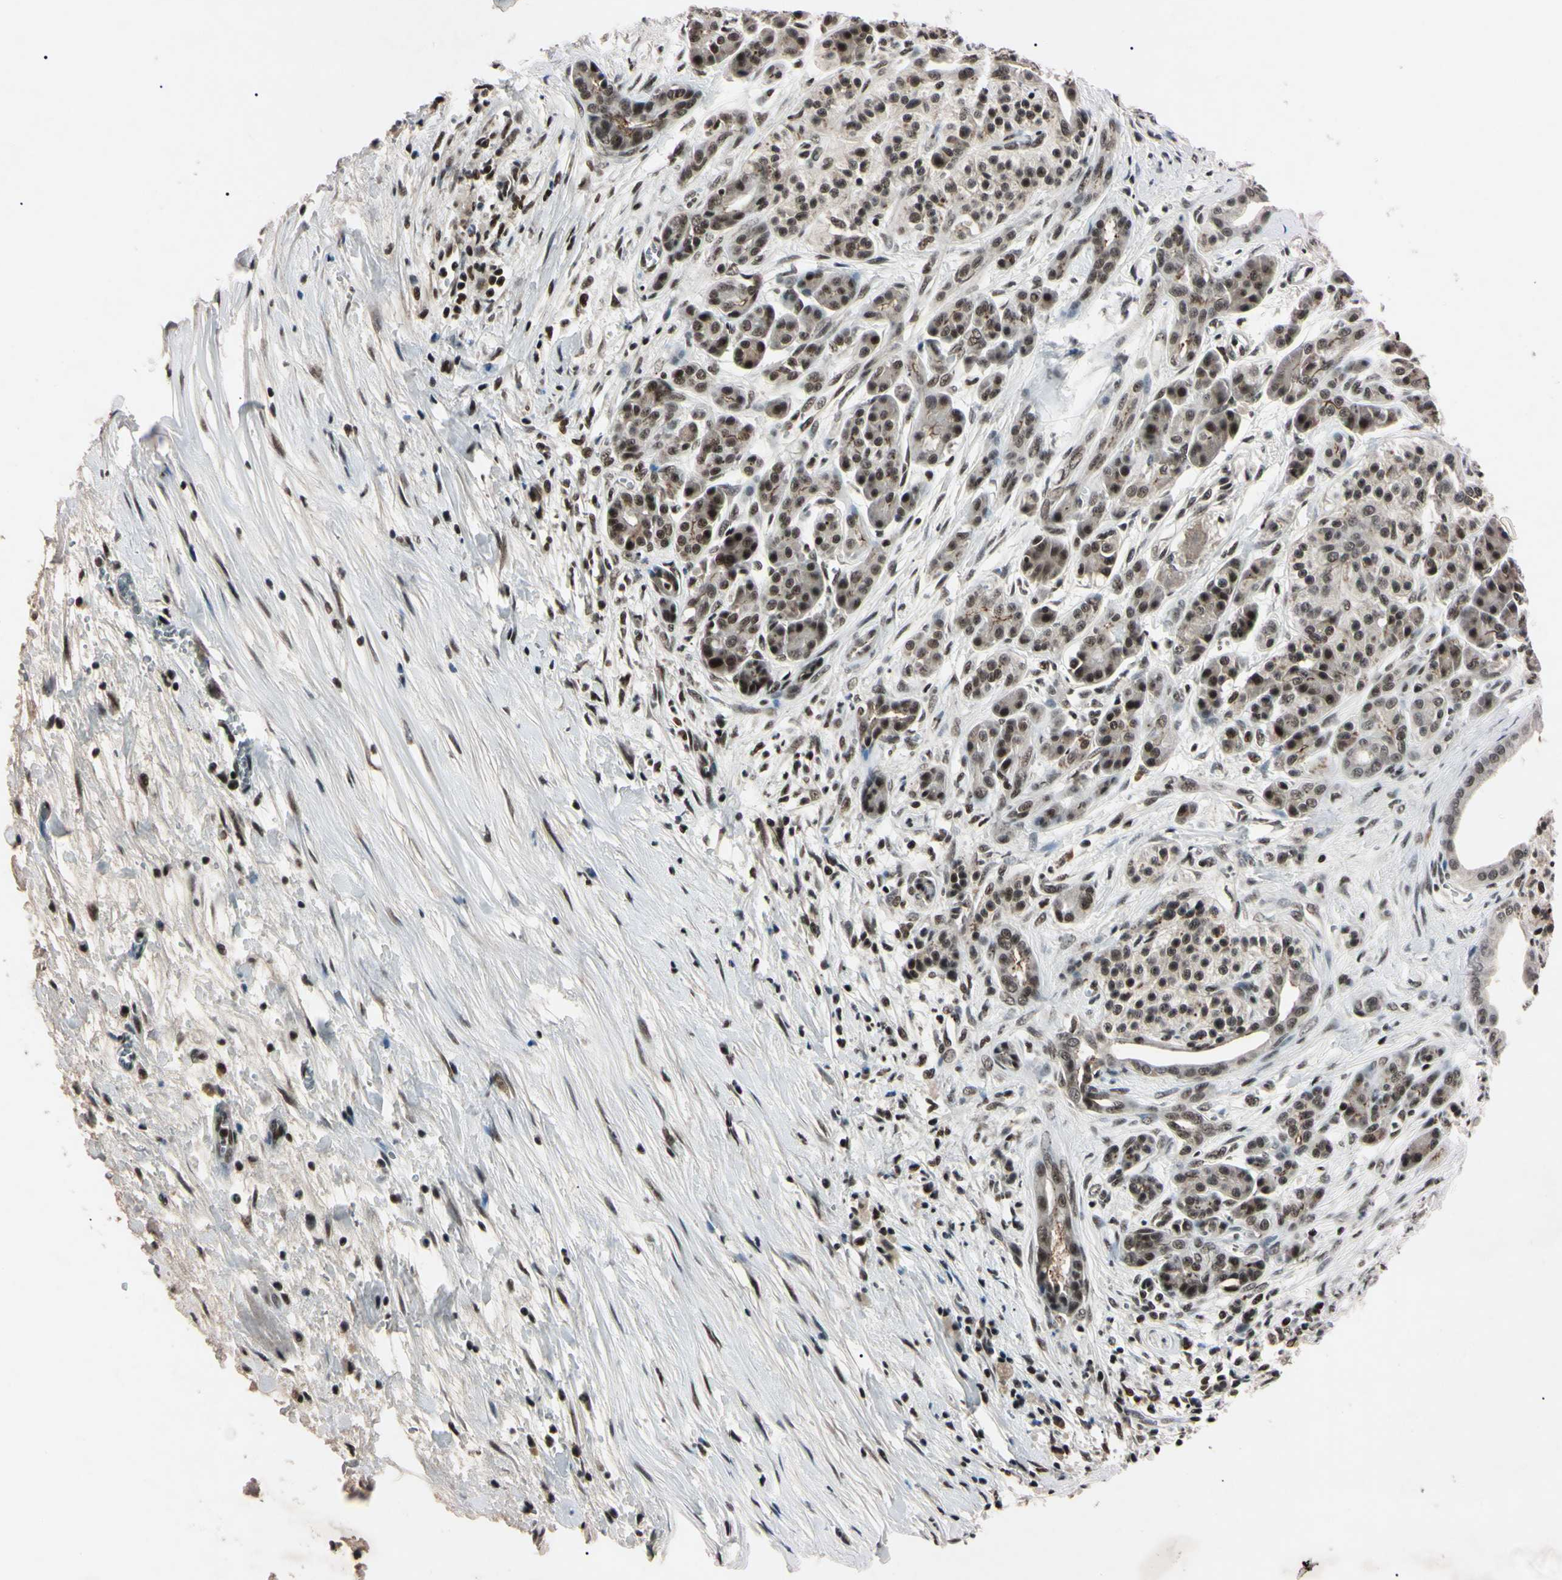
{"staining": {"intensity": "weak", "quantity": ">75%", "location": "nuclear"}, "tissue": "pancreatic cancer", "cell_type": "Tumor cells", "image_type": "cancer", "snomed": [{"axis": "morphology", "description": "Adenocarcinoma, NOS"}, {"axis": "topography", "description": "Pancreas"}], "caption": "Adenocarcinoma (pancreatic) was stained to show a protein in brown. There is low levels of weak nuclear expression in about >75% of tumor cells. (Stains: DAB in brown, nuclei in blue, Microscopy: brightfield microscopy at high magnification).", "gene": "YY1", "patient": {"sex": "male", "age": 59}}